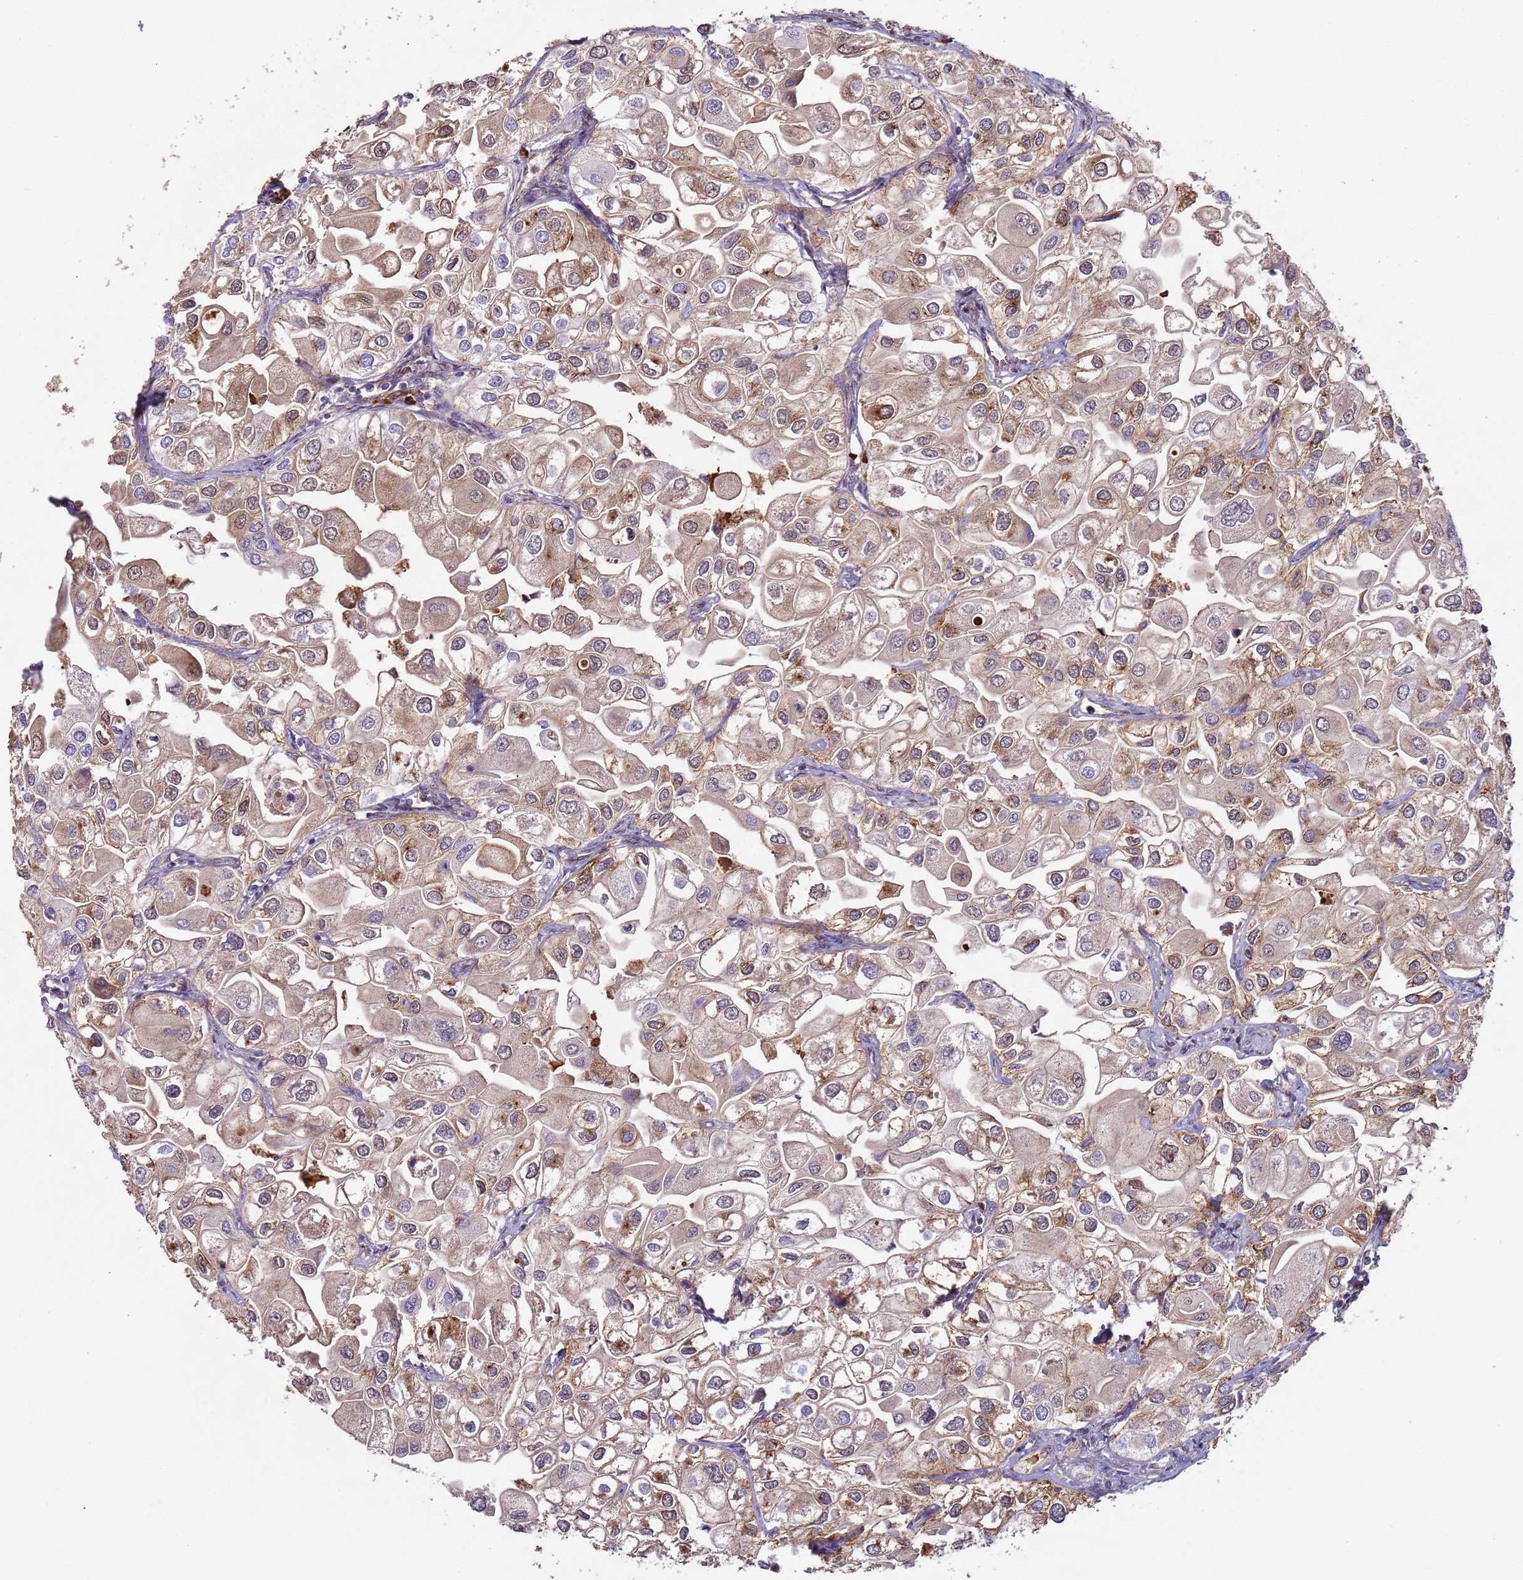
{"staining": {"intensity": "moderate", "quantity": "25%-75%", "location": "cytoplasmic/membranous"}, "tissue": "urothelial cancer", "cell_type": "Tumor cells", "image_type": "cancer", "snomed": [{"axis": "morphology", "description": "Urothelial carcinoma, High grade"}, {"axis": "topography", "description": "Urinary bladder"}], "caption": "Protein expression analysis of human urothelial cancer reveals moderate cytoplasmic/membranous positivity in approximately 25%-75% of tumor cells. (Stains: DAB in brown, nuclei in blue, Microscopy: brightfield microscopy at high magnification).", "gene": "KANSL1L", "patient": {"sex": "male", "age": 64}}